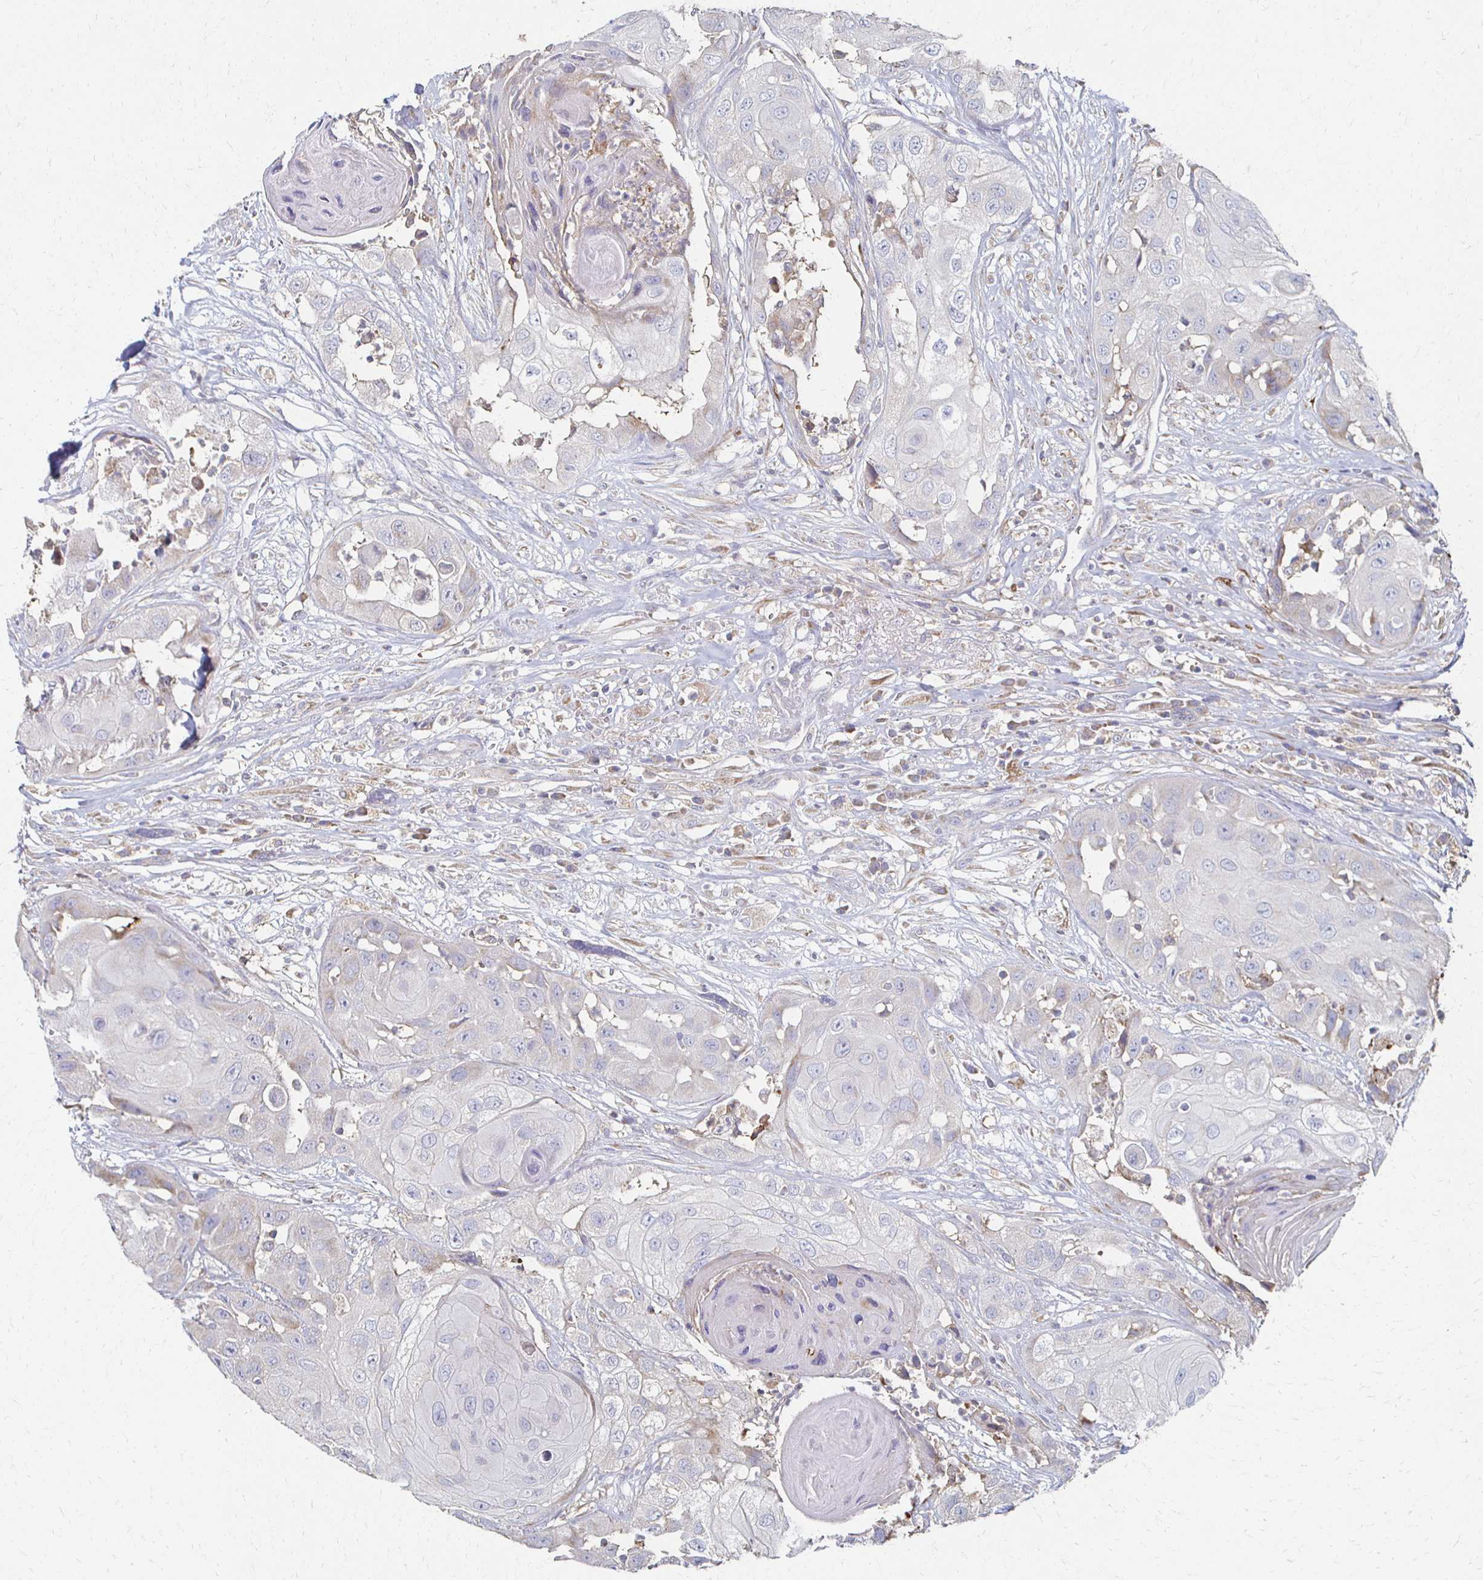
{"staining": {"intensity": "negative", "quantity": "none", "location": "none"}, "tissue": "head and neck cancer", "cell_type": "Tumor cells", "image_type": "cancer", "snomed": [{"axis": "morphology", "description": "Squamous cell carcinoma, NOS"}, {"axis": "topography", "description": "Head-Neck"}], "caption": "IHC of human head and neck cancer demonstrates no staining in tumor cells. (Stains: DAB immunohistochemistry (IHC) with hematoxylin counter stain, Microscopy: brightfield microscopy at high magnification).", "gene": "CX3CR1", "patient": {"sex": "male", "age": 83}}